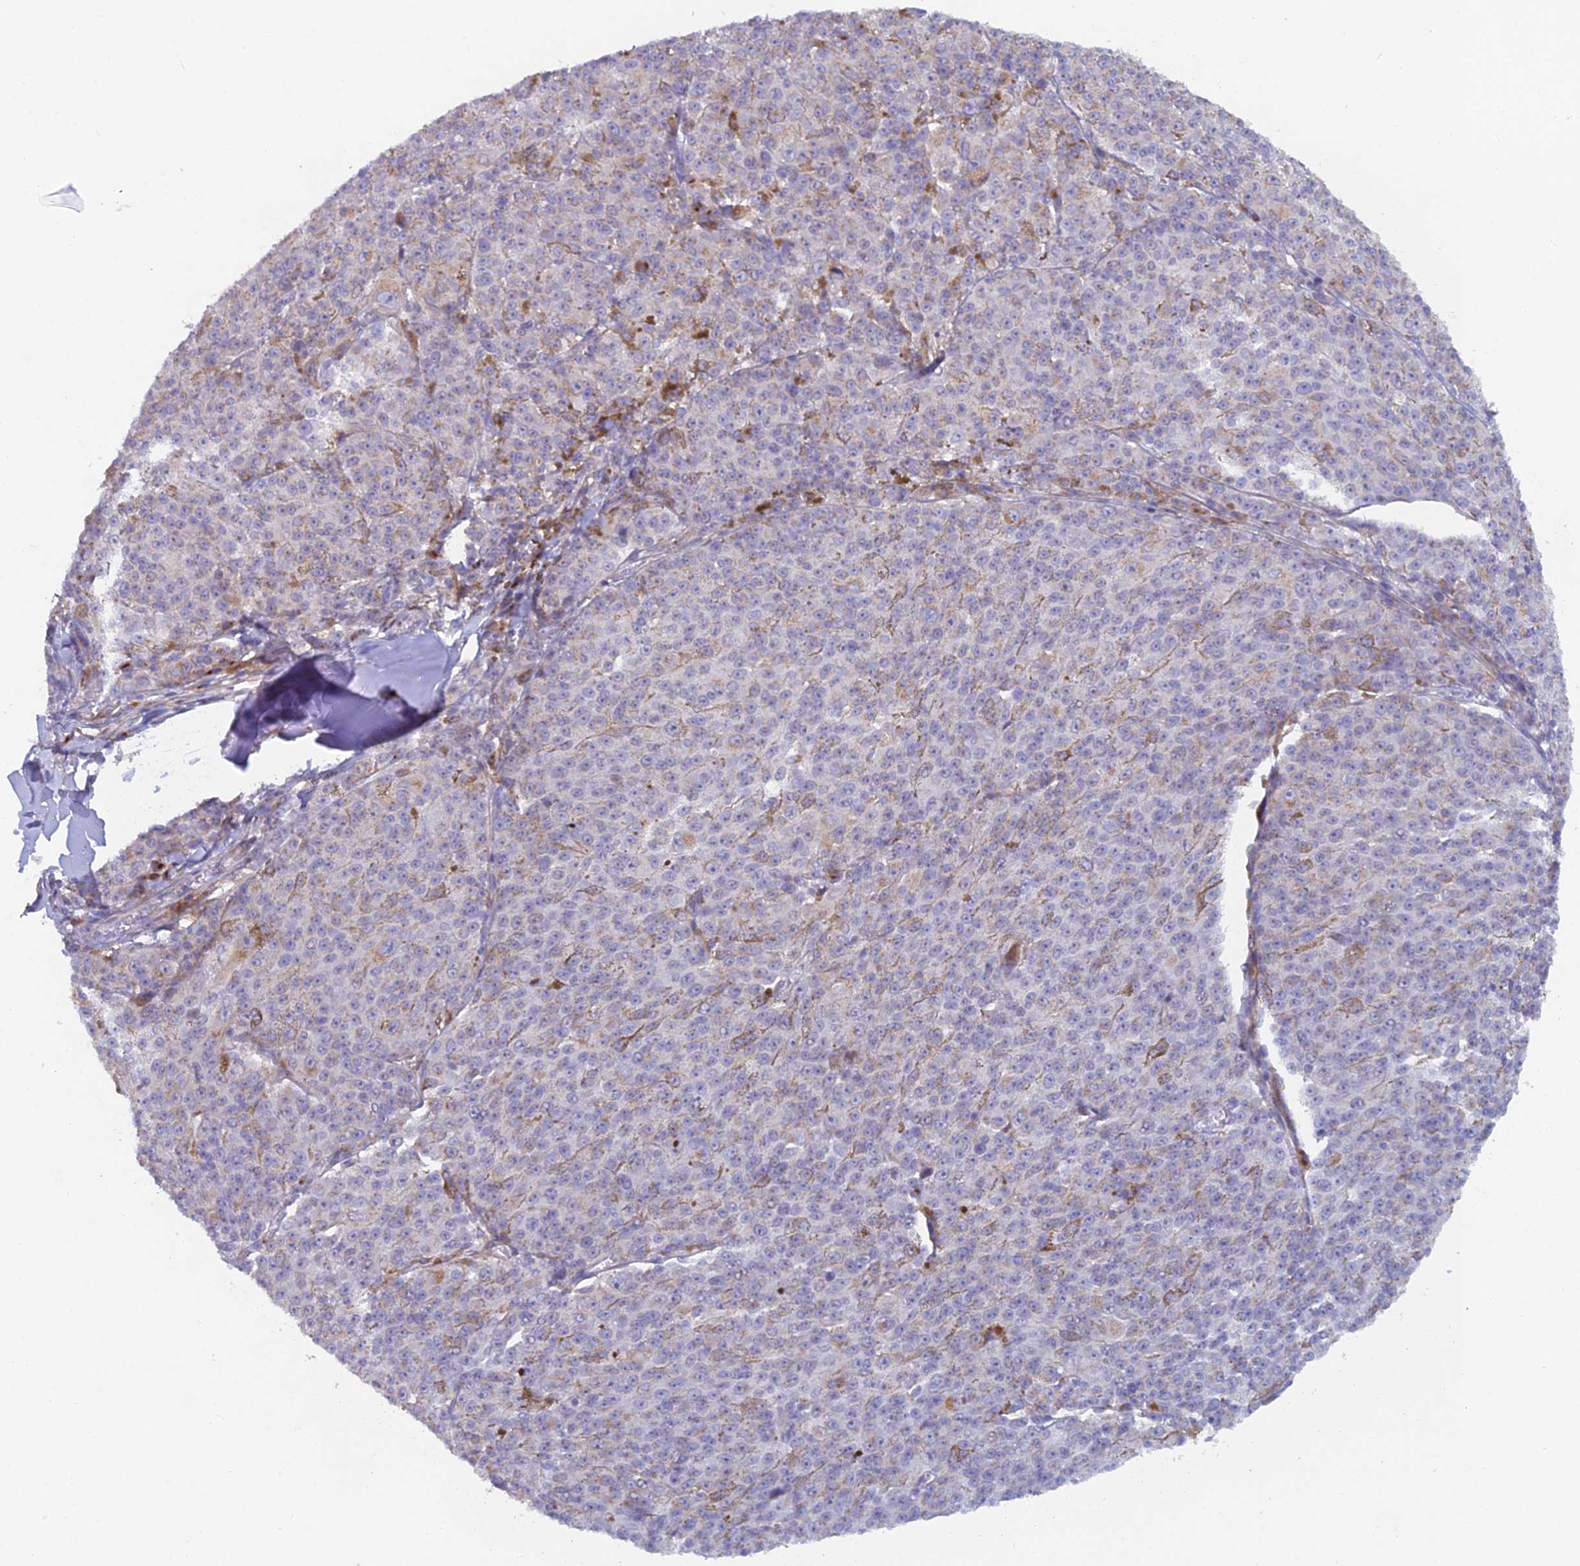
{"staining": {"intensity": "moderate", "quantity": "<25%", "location": "cytoplasmic/membranous"}, "tissue": "melanoma", "cell_type": "Tumor cells", "image_type": "cancer", "snomed": [{"axis": "morphology", "description": "Malignant melanoma, NOS"}, {"axis": "topography", "description": "Skin"}], "caption": "IHC of human melanoma displays low levels of moderate cytoplasmic/membranous staining in approximately <25% of tumor cells. (Stains: DAB (3,3'-diaminobenzidine) in brown, nuclei in blue, Microscopy: brightfield microscopy at high magnification).", "gene": "B9D2", "patient": {"sex": "female", "age": 52}}